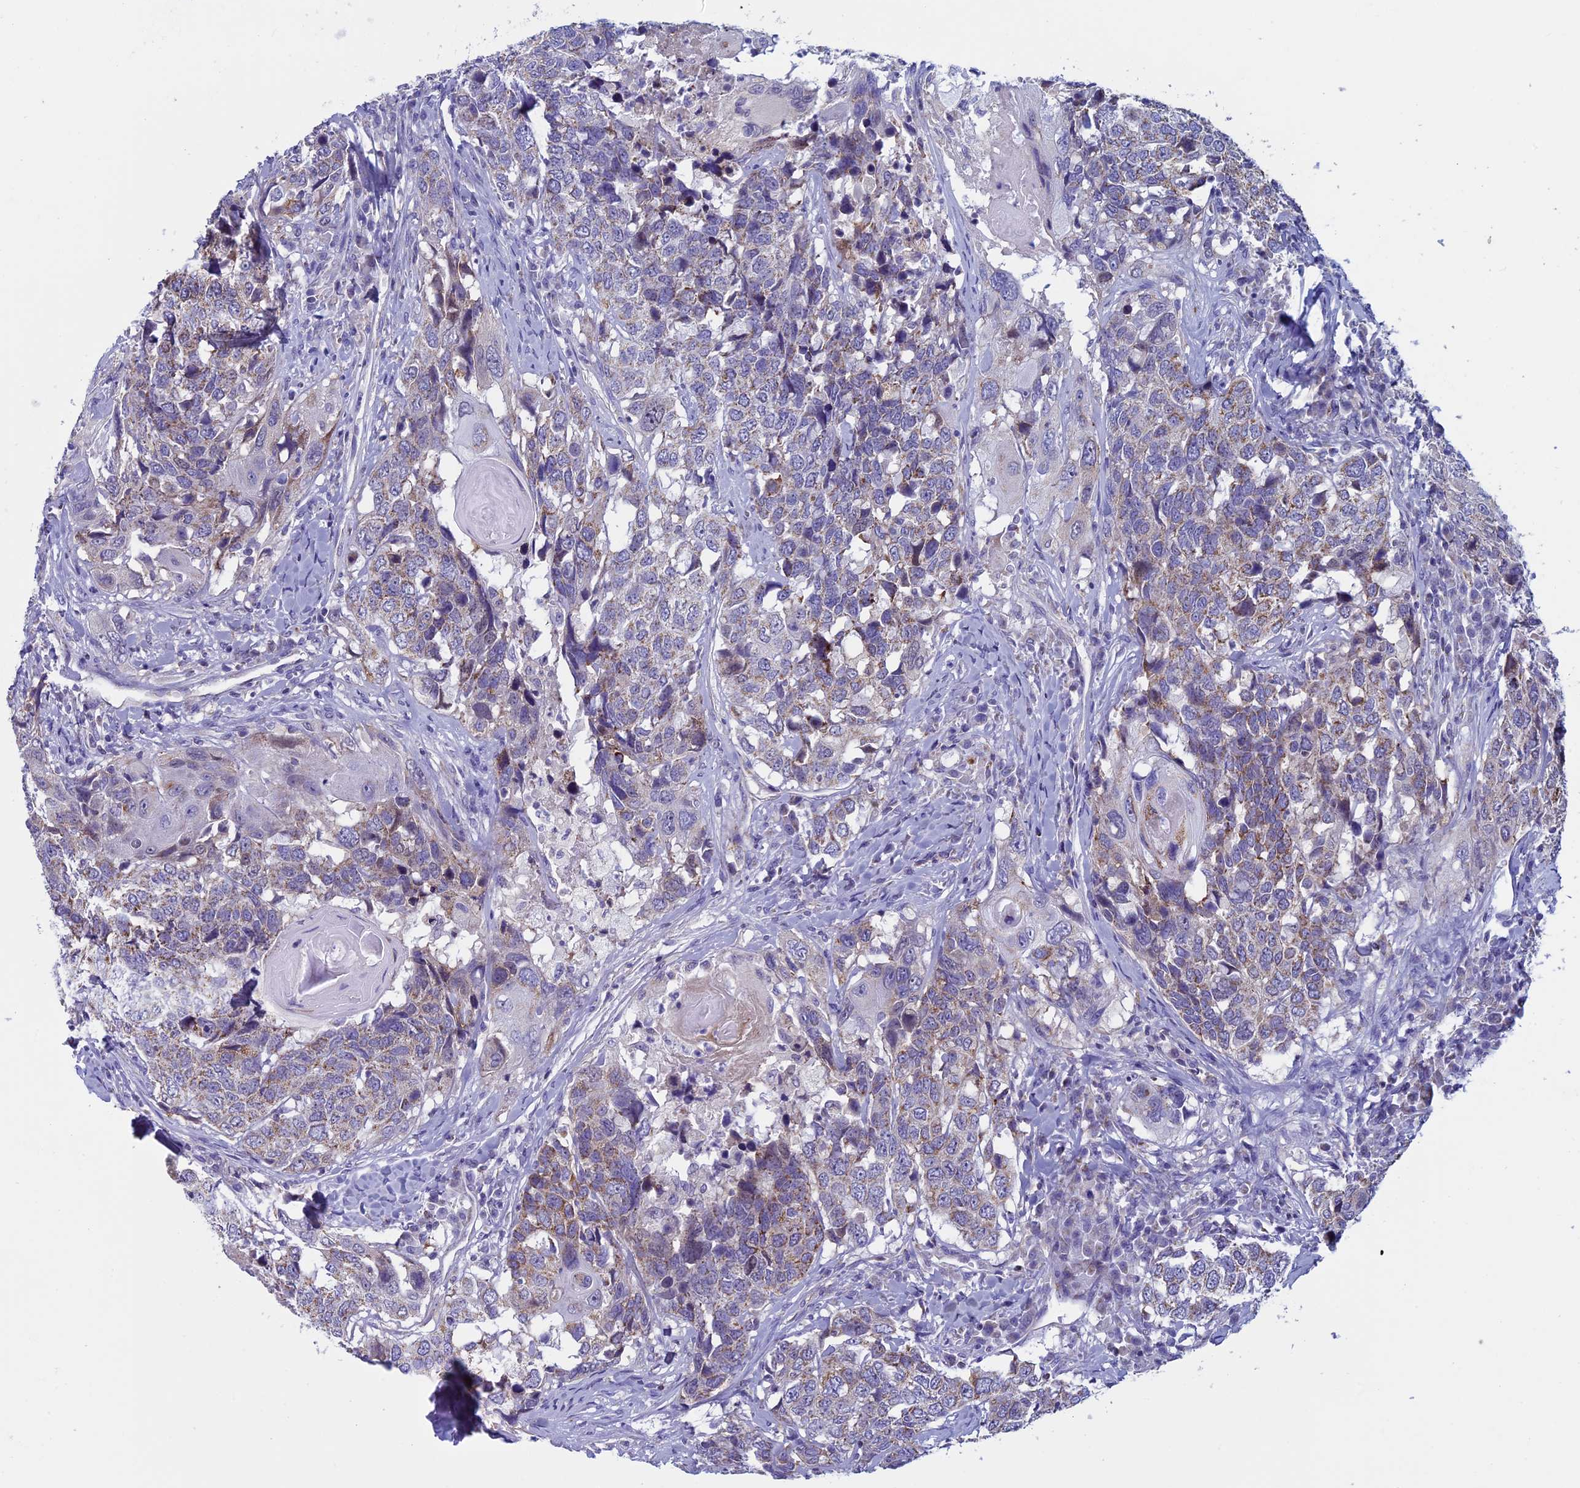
{"staining": {"intensity": "weak", "quantity": "25%-75%", "location": "cytoplasmic/membranous"}, "tissue": "head and neck cancer", "cell_type": "Tumor cells", "image_type": "cancer", "snomed": [{"axis": "morphology", "description": "Squamous cell carcinoma, NOS"}, {"axis": "topography", "description": "Head-Neck"}], "caption": "A low amount of weak cytoplasmic/membranous expression is seen in about 25%-75% of tumor cells in squamous cell carcinoma (head and neck) tissue. (DAB (3,3'-diaminobenzidine) IHC with brightfield microscopy, high magnification).", "gene": "MFSD12", "patient": {"sex": "male", "age": 66}}